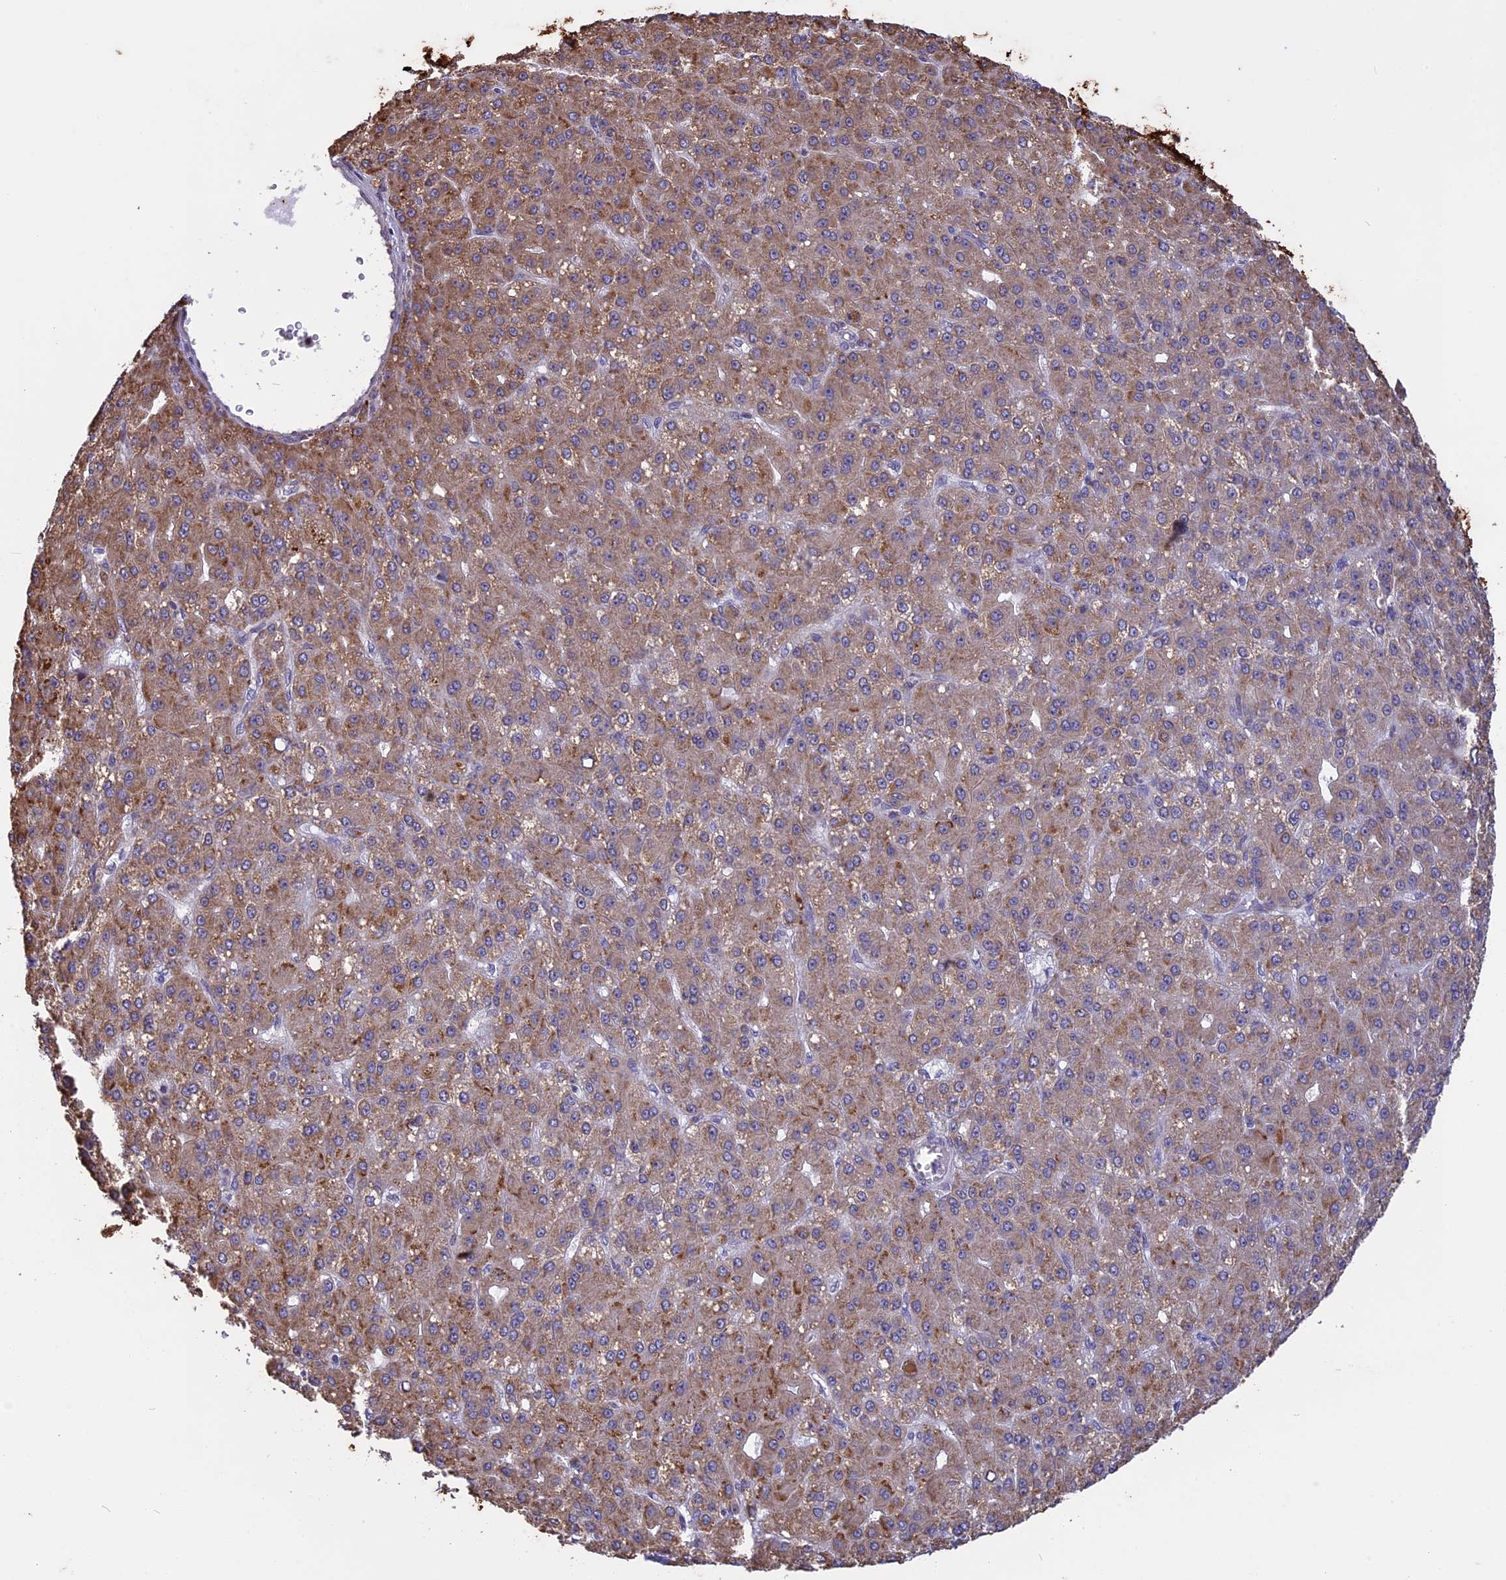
{"staining": {"intensity": "moderate", "quantity": "25%-75%", "location": "cytoplasmic/membranous"}, "tissue": "liver cancer", "cell_type": "Tumor cells", "image_type": "cancer", "snomed": [{"axis": "morphology", "description": "Carcinoma, Hepatocellular, NOS"}, {"axis": "topography", "description": "Liver"}], "caption": "Hepatocellular carcinoma (liver) tissue reveals moderate cytoplasmic/membranous expression in approximately 25%-75% of tumor cells", "gene": "DMRTA2", "patient": {"sex": "male", "age": 67}}